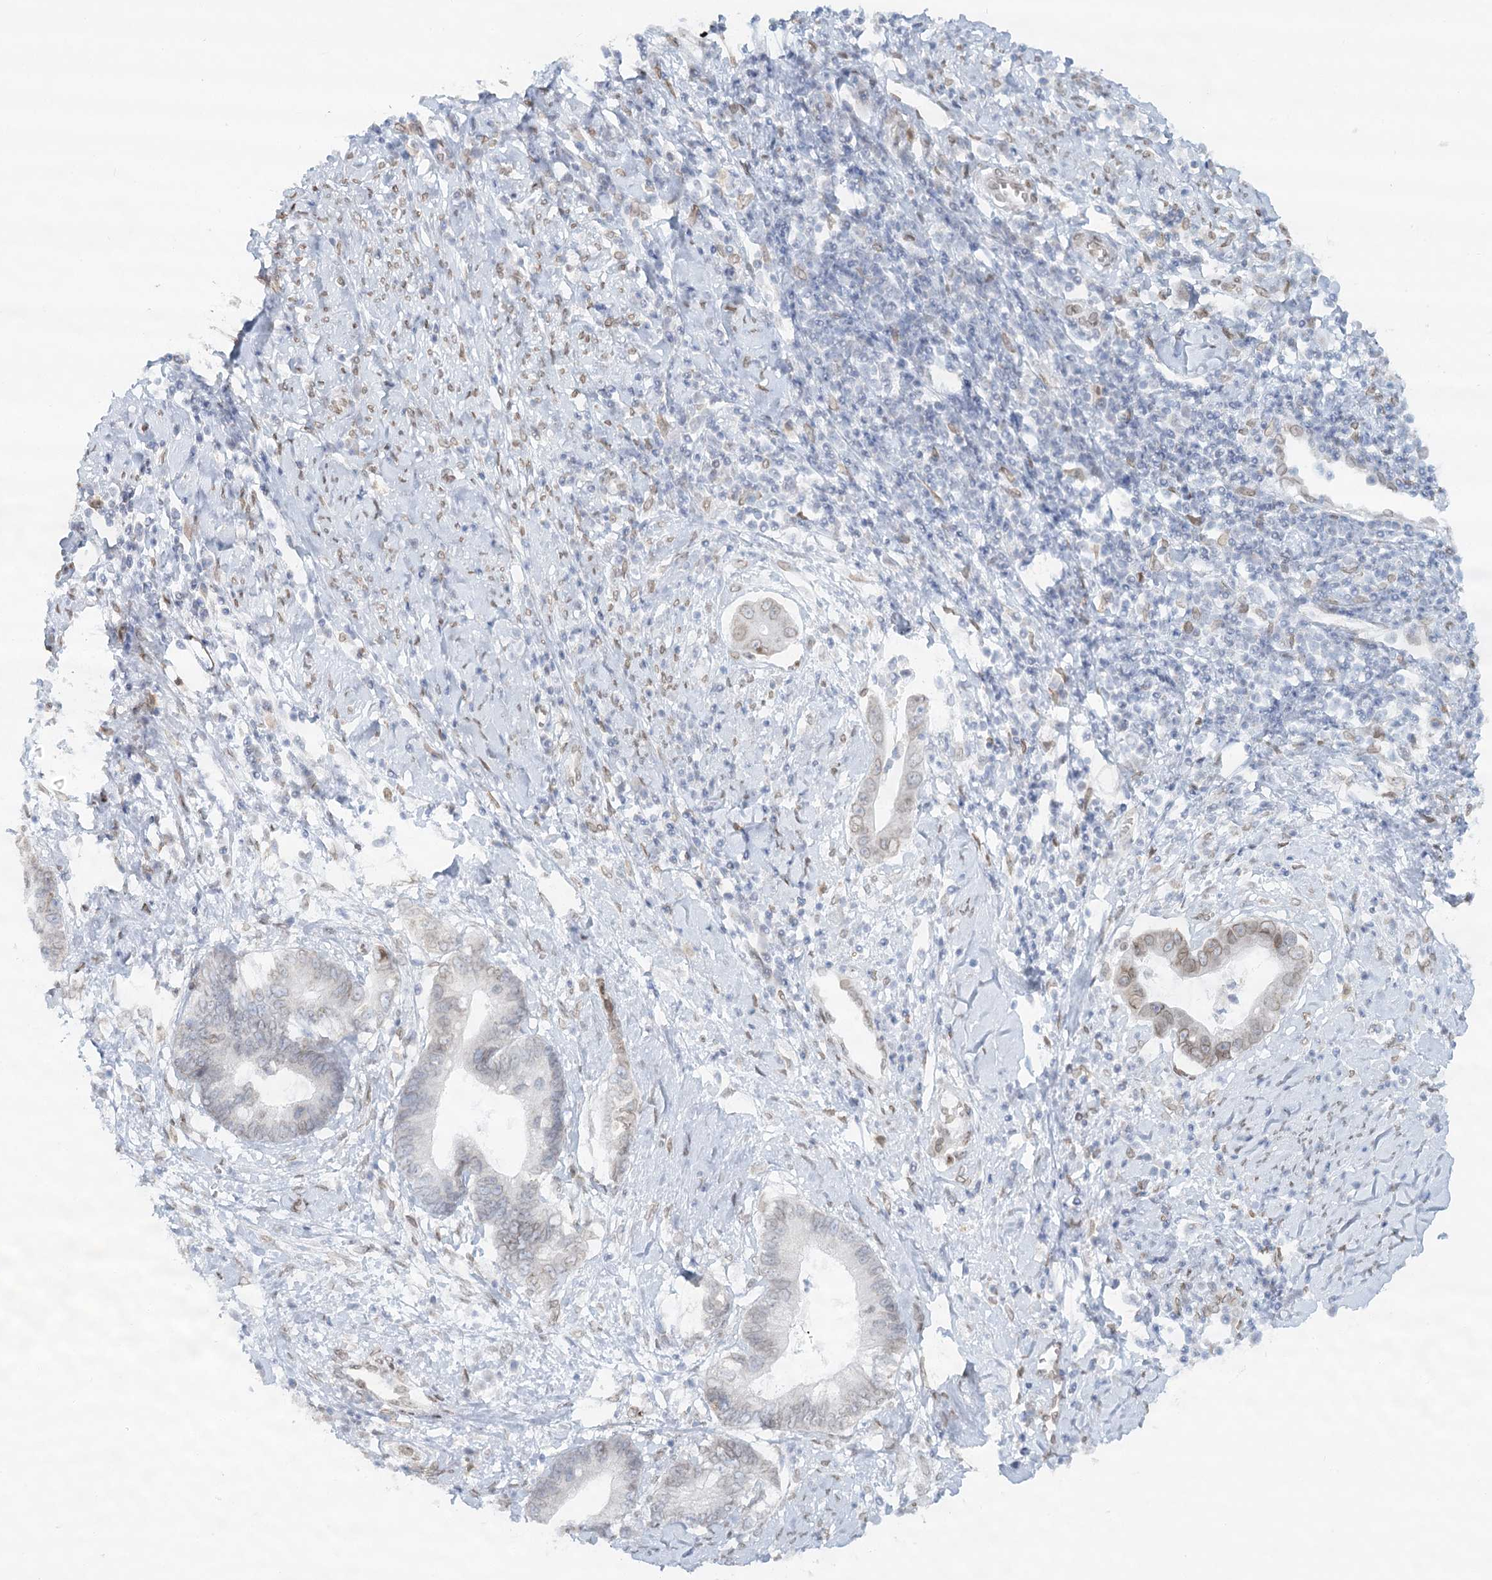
{"staining": {"intensity": "weak", "quantity": "<25%", "location": "cytoplasmic/membranous,nuclear"}, "tissue": "cervical cancer", "cell_type": "Tumor cells", "image_type": "cancer", "snomed": [{"axis": "morphology", "description": "Adenocarcinoma, NOS"}, {"axis": "topography", "description": "Cervix"}], "caption": "Photomicrograph shows no significant protein positivity in tumor cells of cervical cancer.", "gene": "VWA5A", "patient": {"sex": "female", "age": 44}}